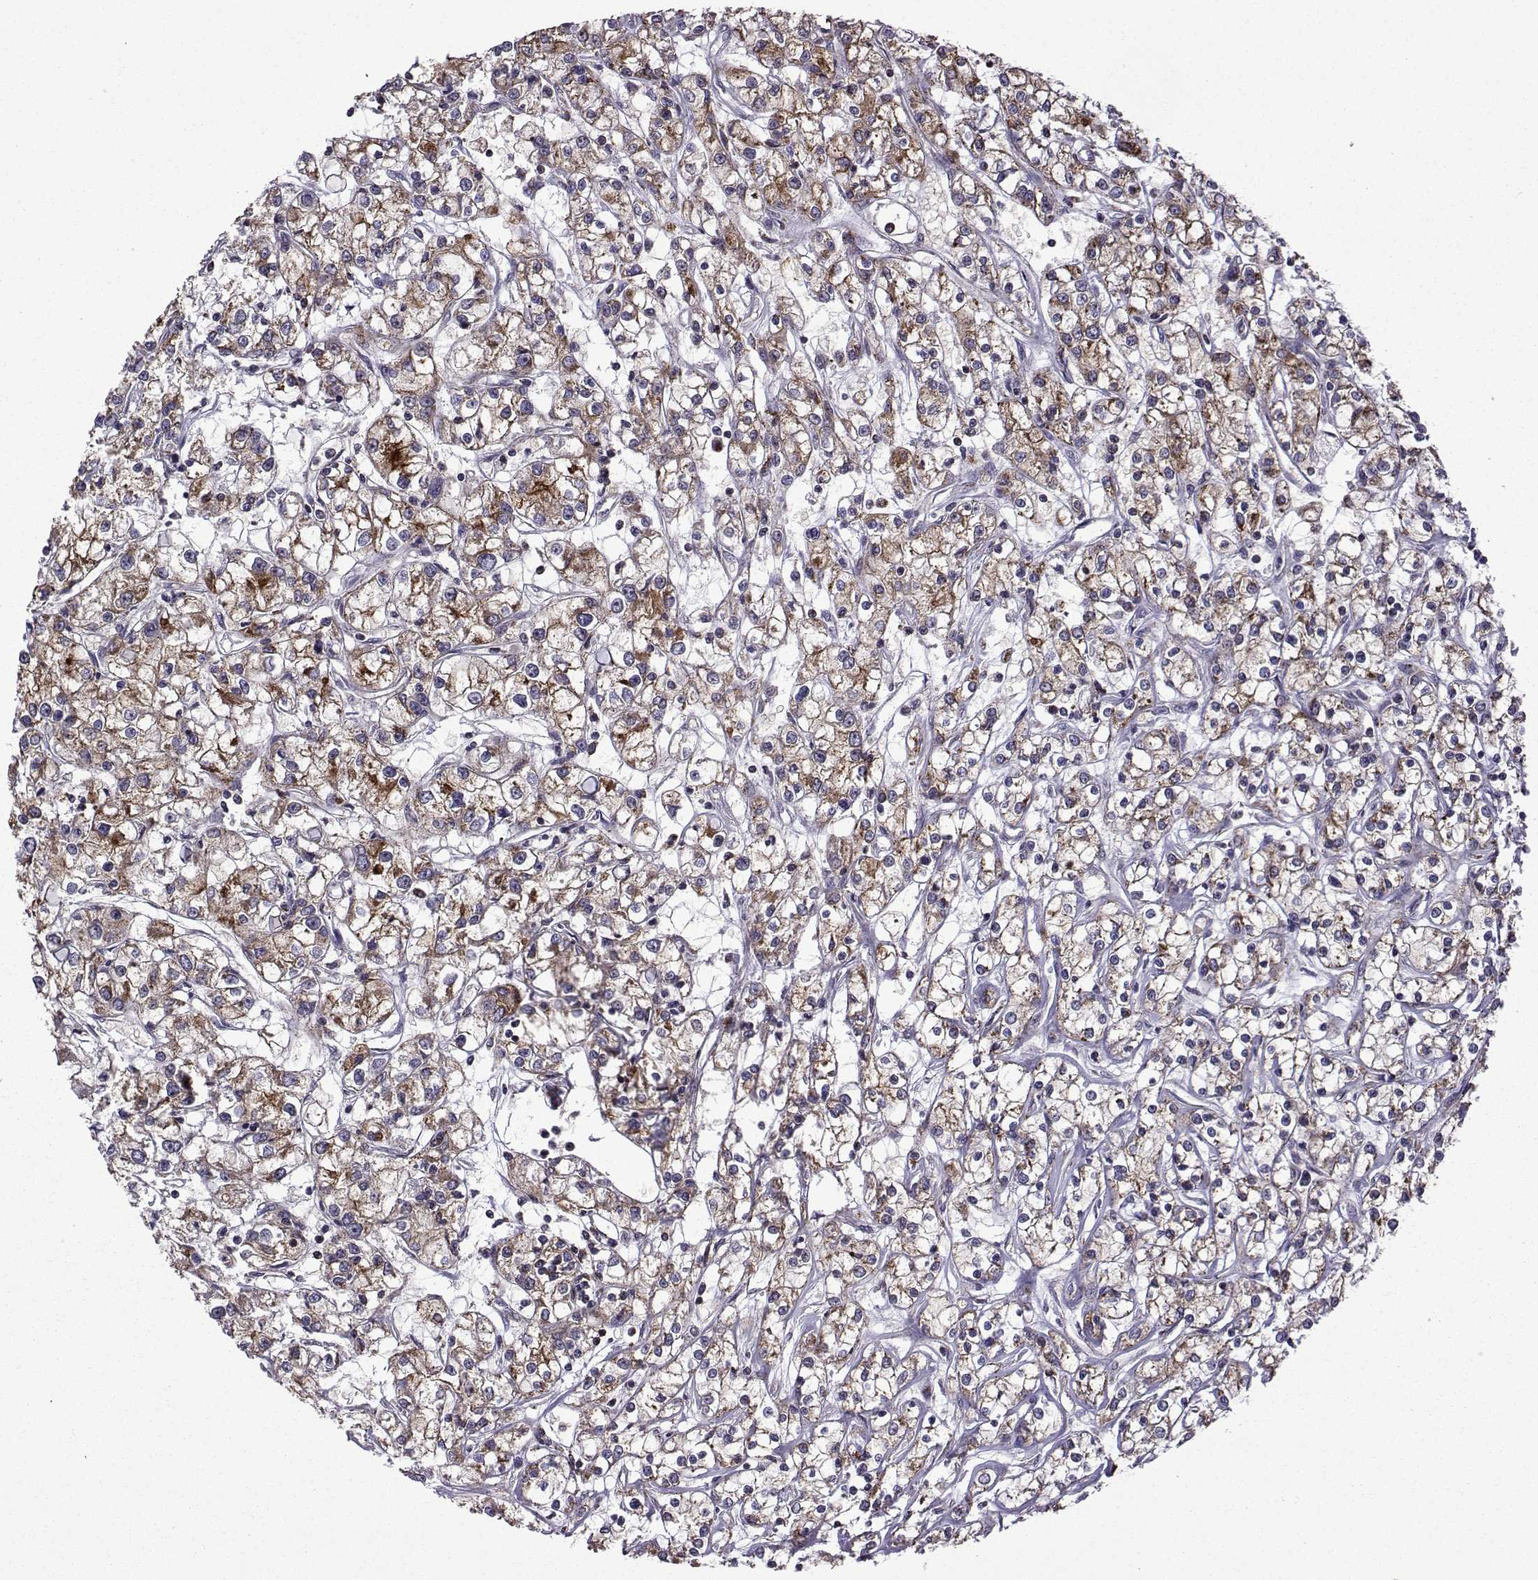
{"staining": {"intensity": "moderate", "quantity": "25%-75%", "location": "cytoplasmic/membranous"}, "tissue": "renal cancer", "cell_type": "Tumor cells", "image_type": "cancer", "snomed": [{"axis": "morphology", "description": "Adenocarcinoma, NOS"}, {"axis": "topography", "description": "Kidney"}], "caption": "Renal cancer (adenocarcinoma) stained with DAB immunohistochemistry (IHC) displays medium levels of moderate cytoplasmic/membranous expression in approximately 25%-75% of tumor cells.", "gene": "TAB2", "patient": {"sex": "female", "age": 59}}